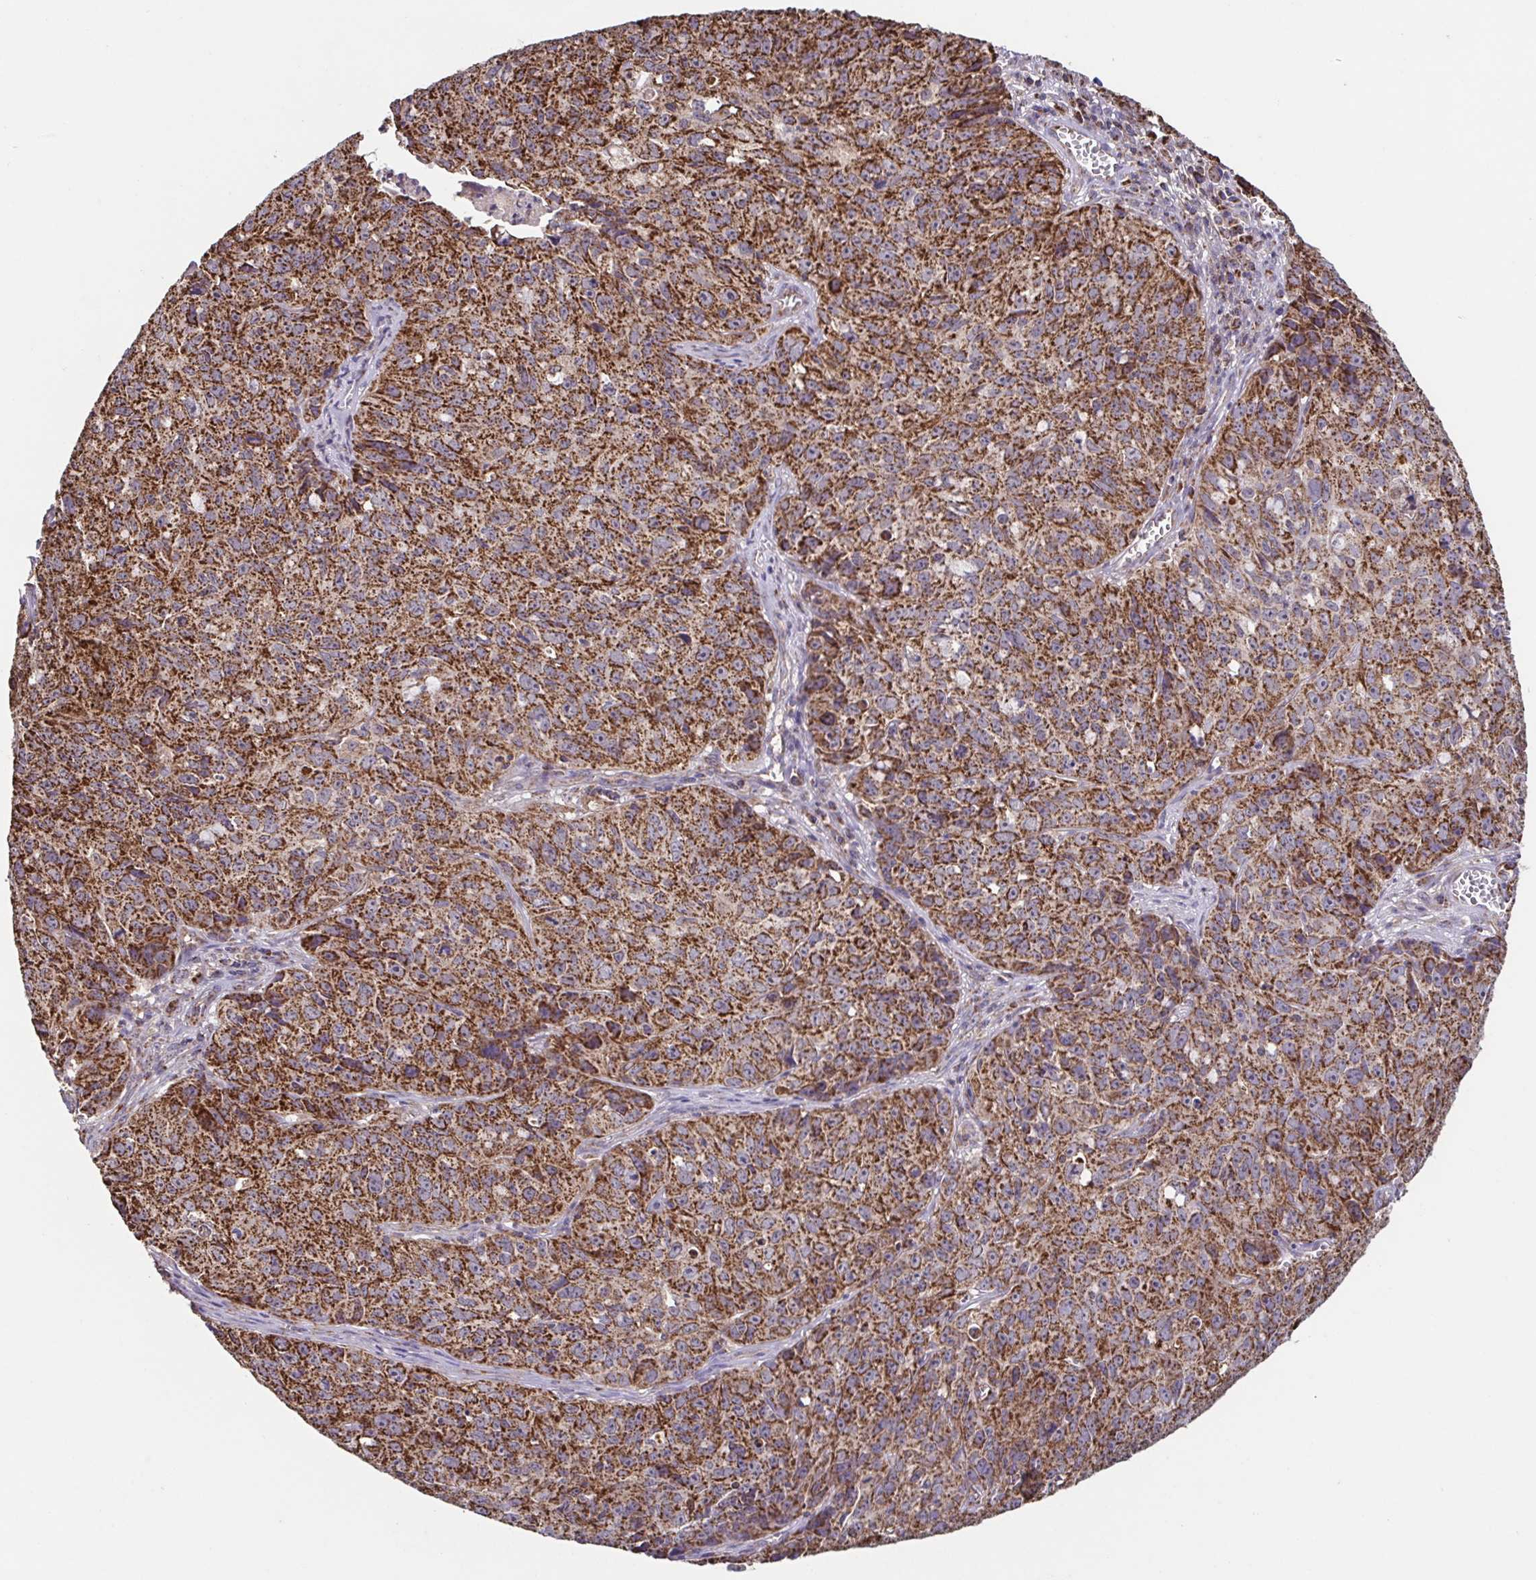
{"staining": {"intensity": "strong", "quantity": ">75%", "location": "cytoplasmic/membranous"}, "tissue": "cervical cancer", "cell_type": "Tumor cells", "image_type": "cancer", "snomed": [{"axis": "morphology", "description": "Squamous cell carcinoma, NOS"}, {"axis": "topography", "description": "Cervix"}], "caption": "There is high levels of strong cytoplasmic/membranous expression in tumor cells of cervical cancer, as demonstrated by immunohistochemical staining (brown color).", "gene": "DIP2B", "patient": {"sex": "female", "age": 28}}